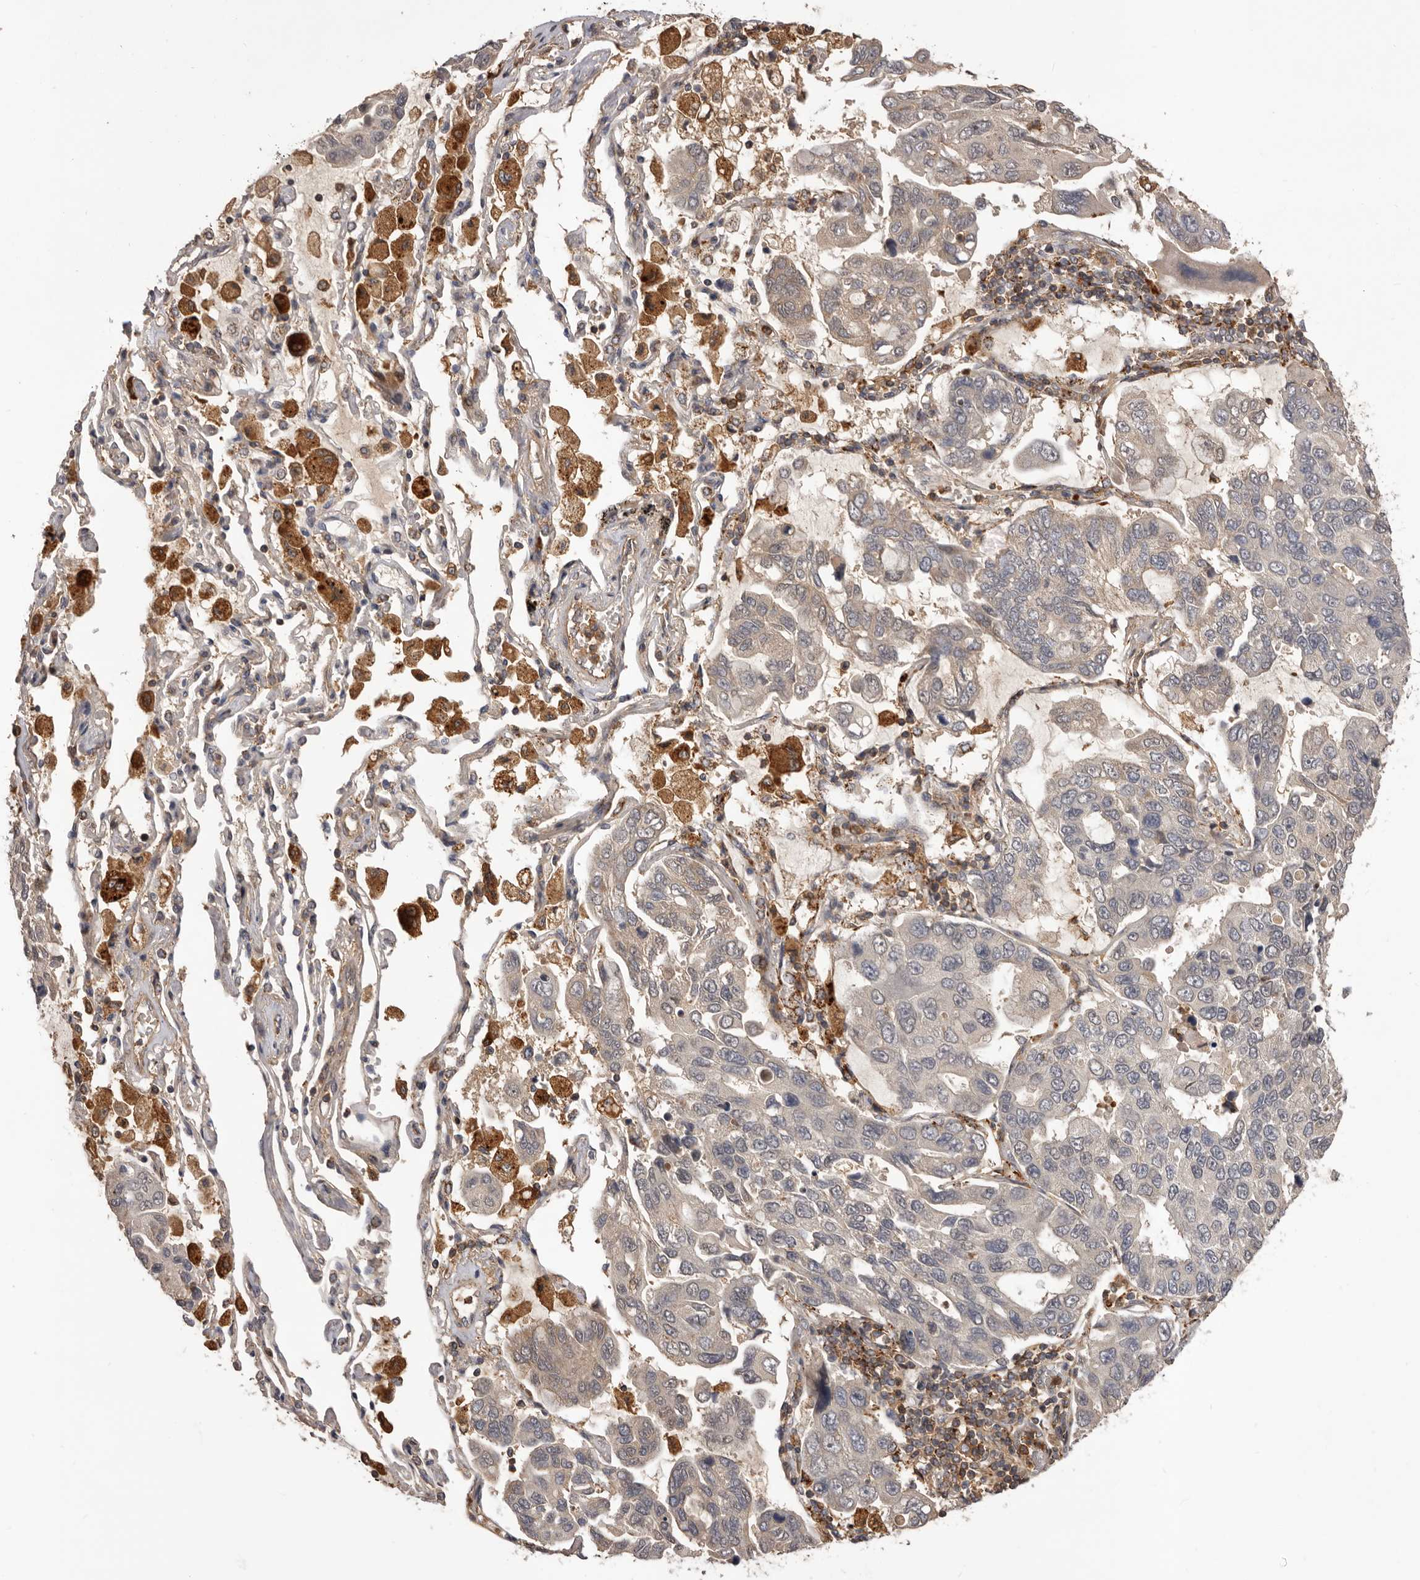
{"staining": {"intensity": "negative", "quantity": "none", "location": "none"}, "tissue": "lung cancer", "cell_type": "Tumor cells", "image_type": "cancer", "snomed": [{"axis": "morphology", "description": "Adenocarcinoma, NOS"}, {"axis": "topography", "description": "Lung"}], "caption": "The immunohistochemistry (IHC) micrograph has no significant positivity in tumor cells of adenocarcinoma (lung) tissue. The staining was performed using DAB (3,3'-diaminobenzidine) to visualize the protein expression in brown, while the nuclei were stained in blue with hematoxylin (Magnification: 20x).", "gene": "GLIPR2", "patient": {"sex": "male", "age": 64}}